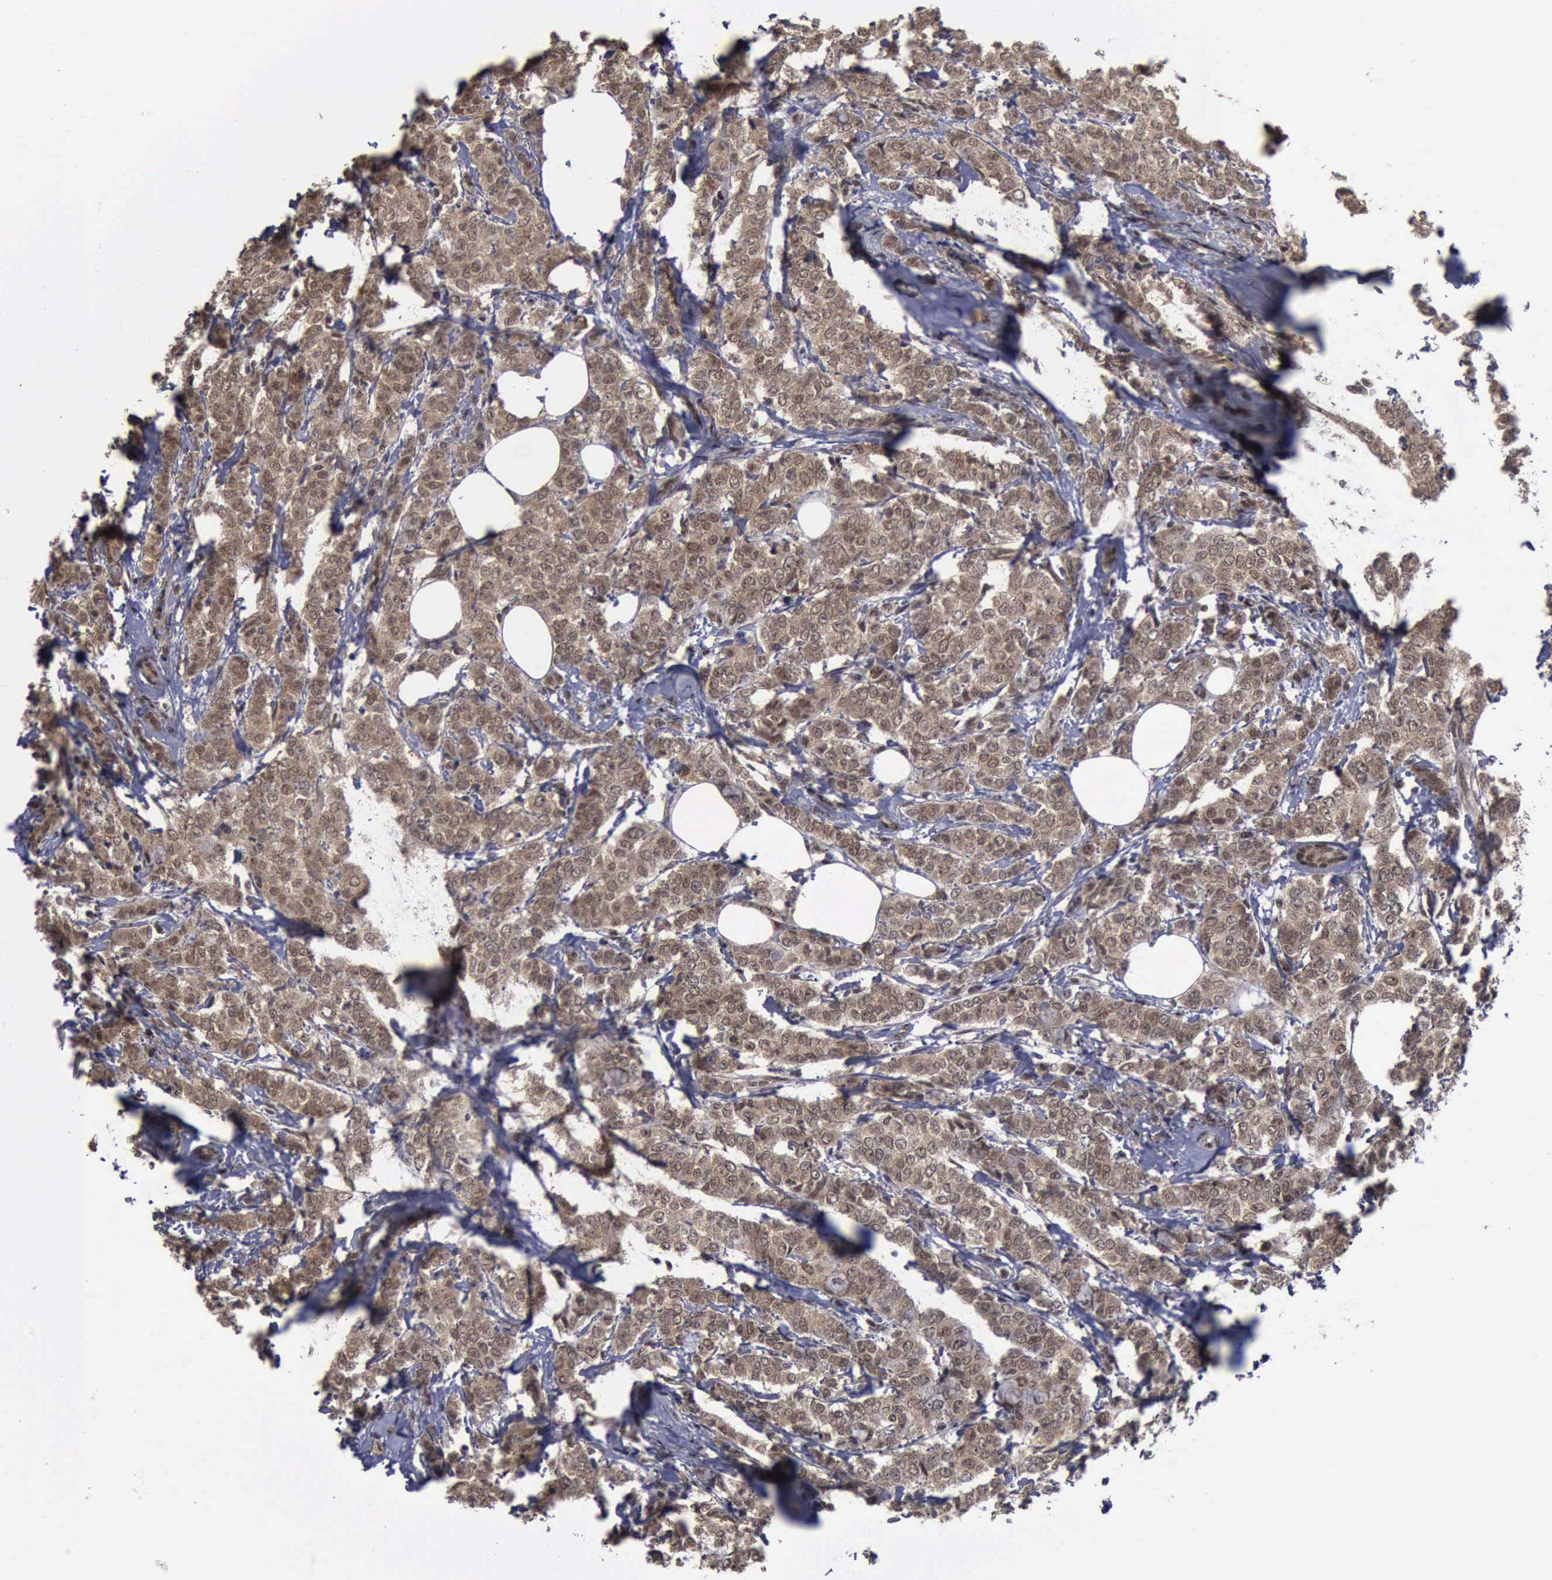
{"staining": {"intensity": "moderate", "quantity": ">75%", "location": "cytoplasmic/membranous,nuclear"}, "tissue": "breast cancer", "cell_type": "Tumor cells", "image_type": "cancer", "snomed": [{"axis": "morphology", "description": "Lobular carcinoma"}, {"axis": "topography", "description": "Breast"}], "caption": "Lobular carcinoma (breast) stained with a protein marker reveals moderate staining in tumor cells.", "gene": "RTCB", "patient": {"sex": "female", "age": 60}}